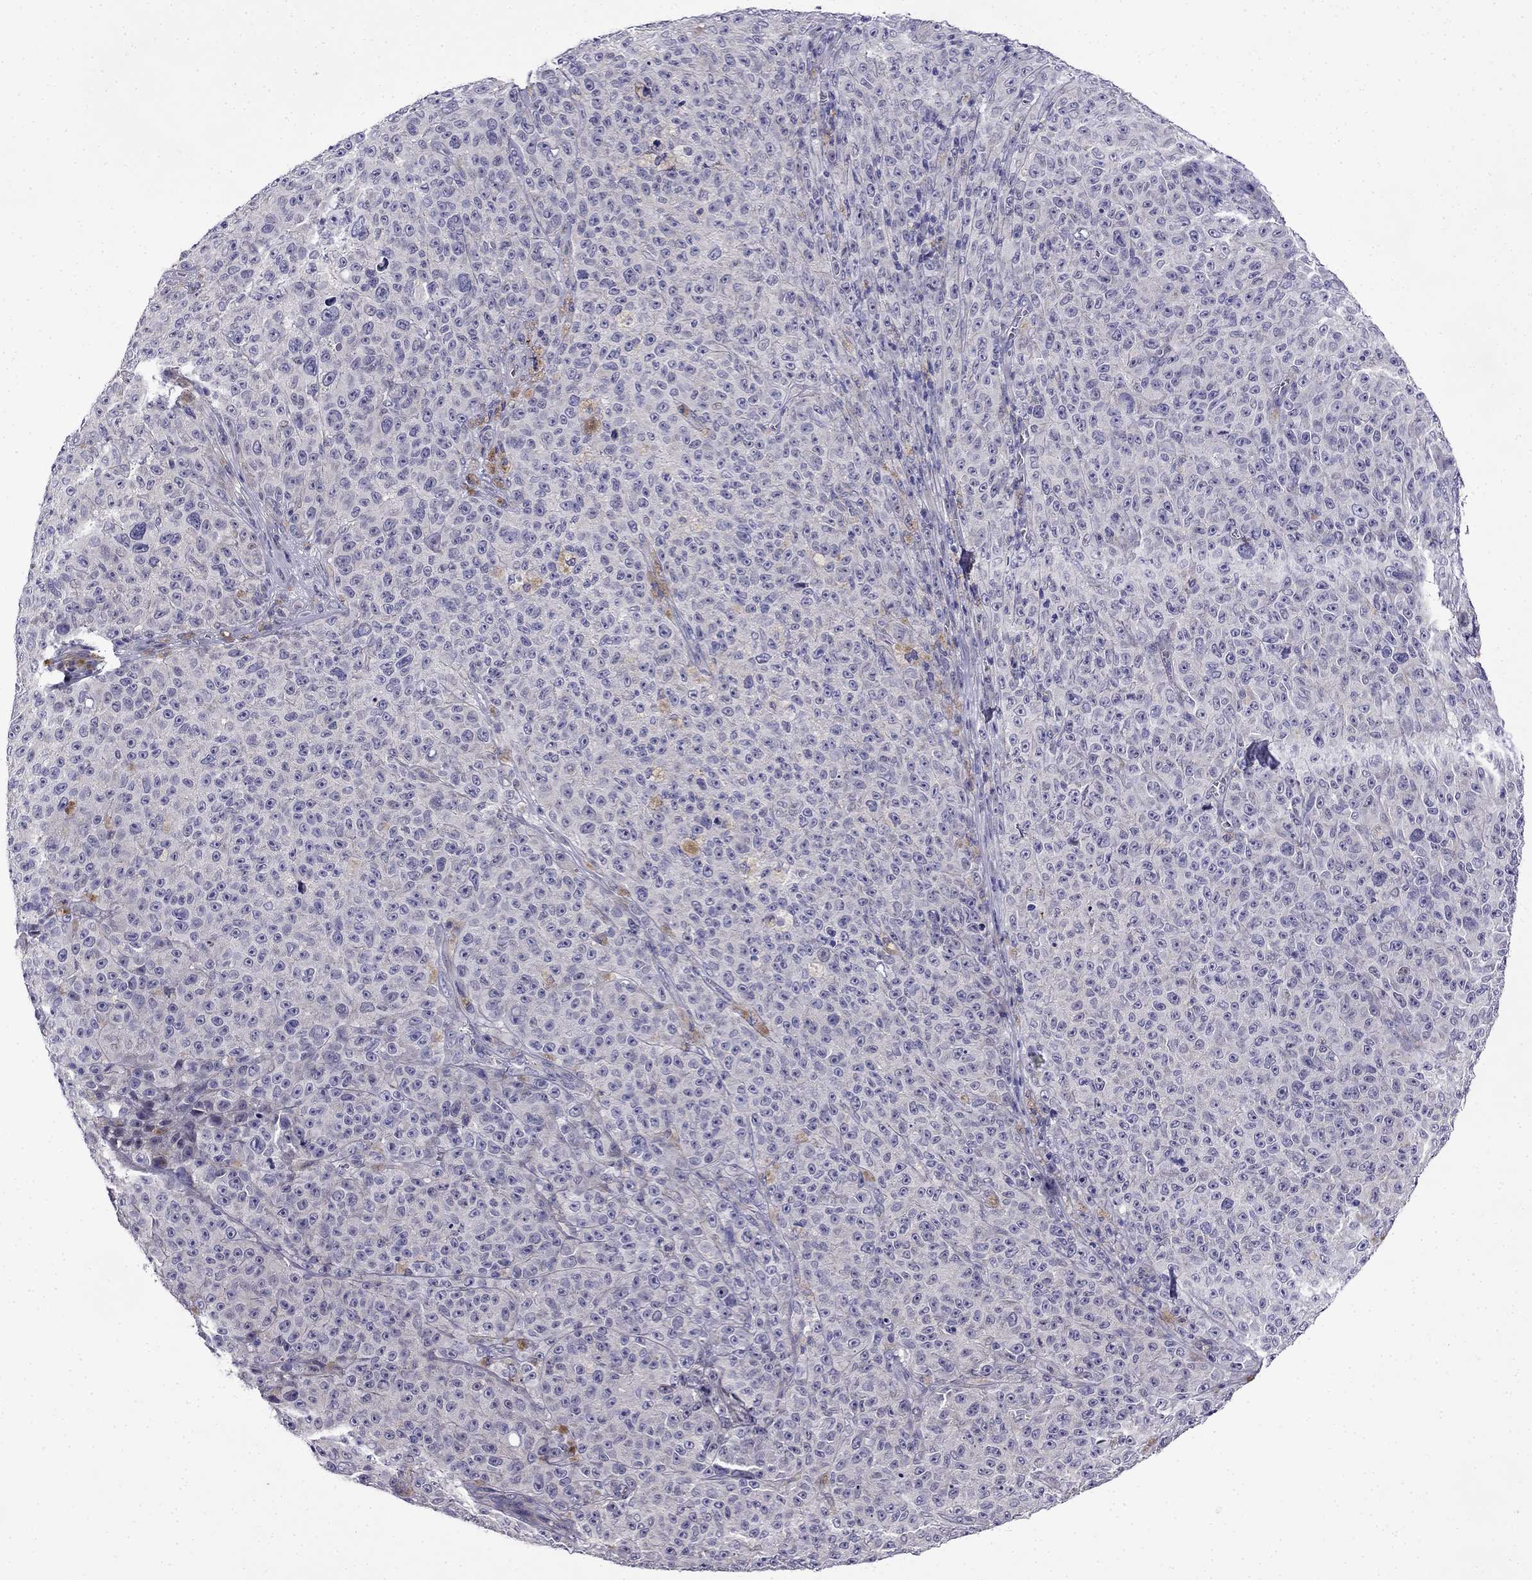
{"staining": {"intensity": "negative", "quantity": "none", "location": "none"}, "tissue": "melanoma", "cell_type": "Tumor cells", "image_type": "cancer", "snomed": [{"axis": "morphology", "description": "Malignant melanoma, NOS"}, {"axis": "topography", "description": "Skin"}], "caption": "This is an immunohistochemistry (IHC) histopathology image of melanoma. There is no positivity in tumor cells.", "gene": "PI16", "patient": {"sex": "female", "age": 82}}